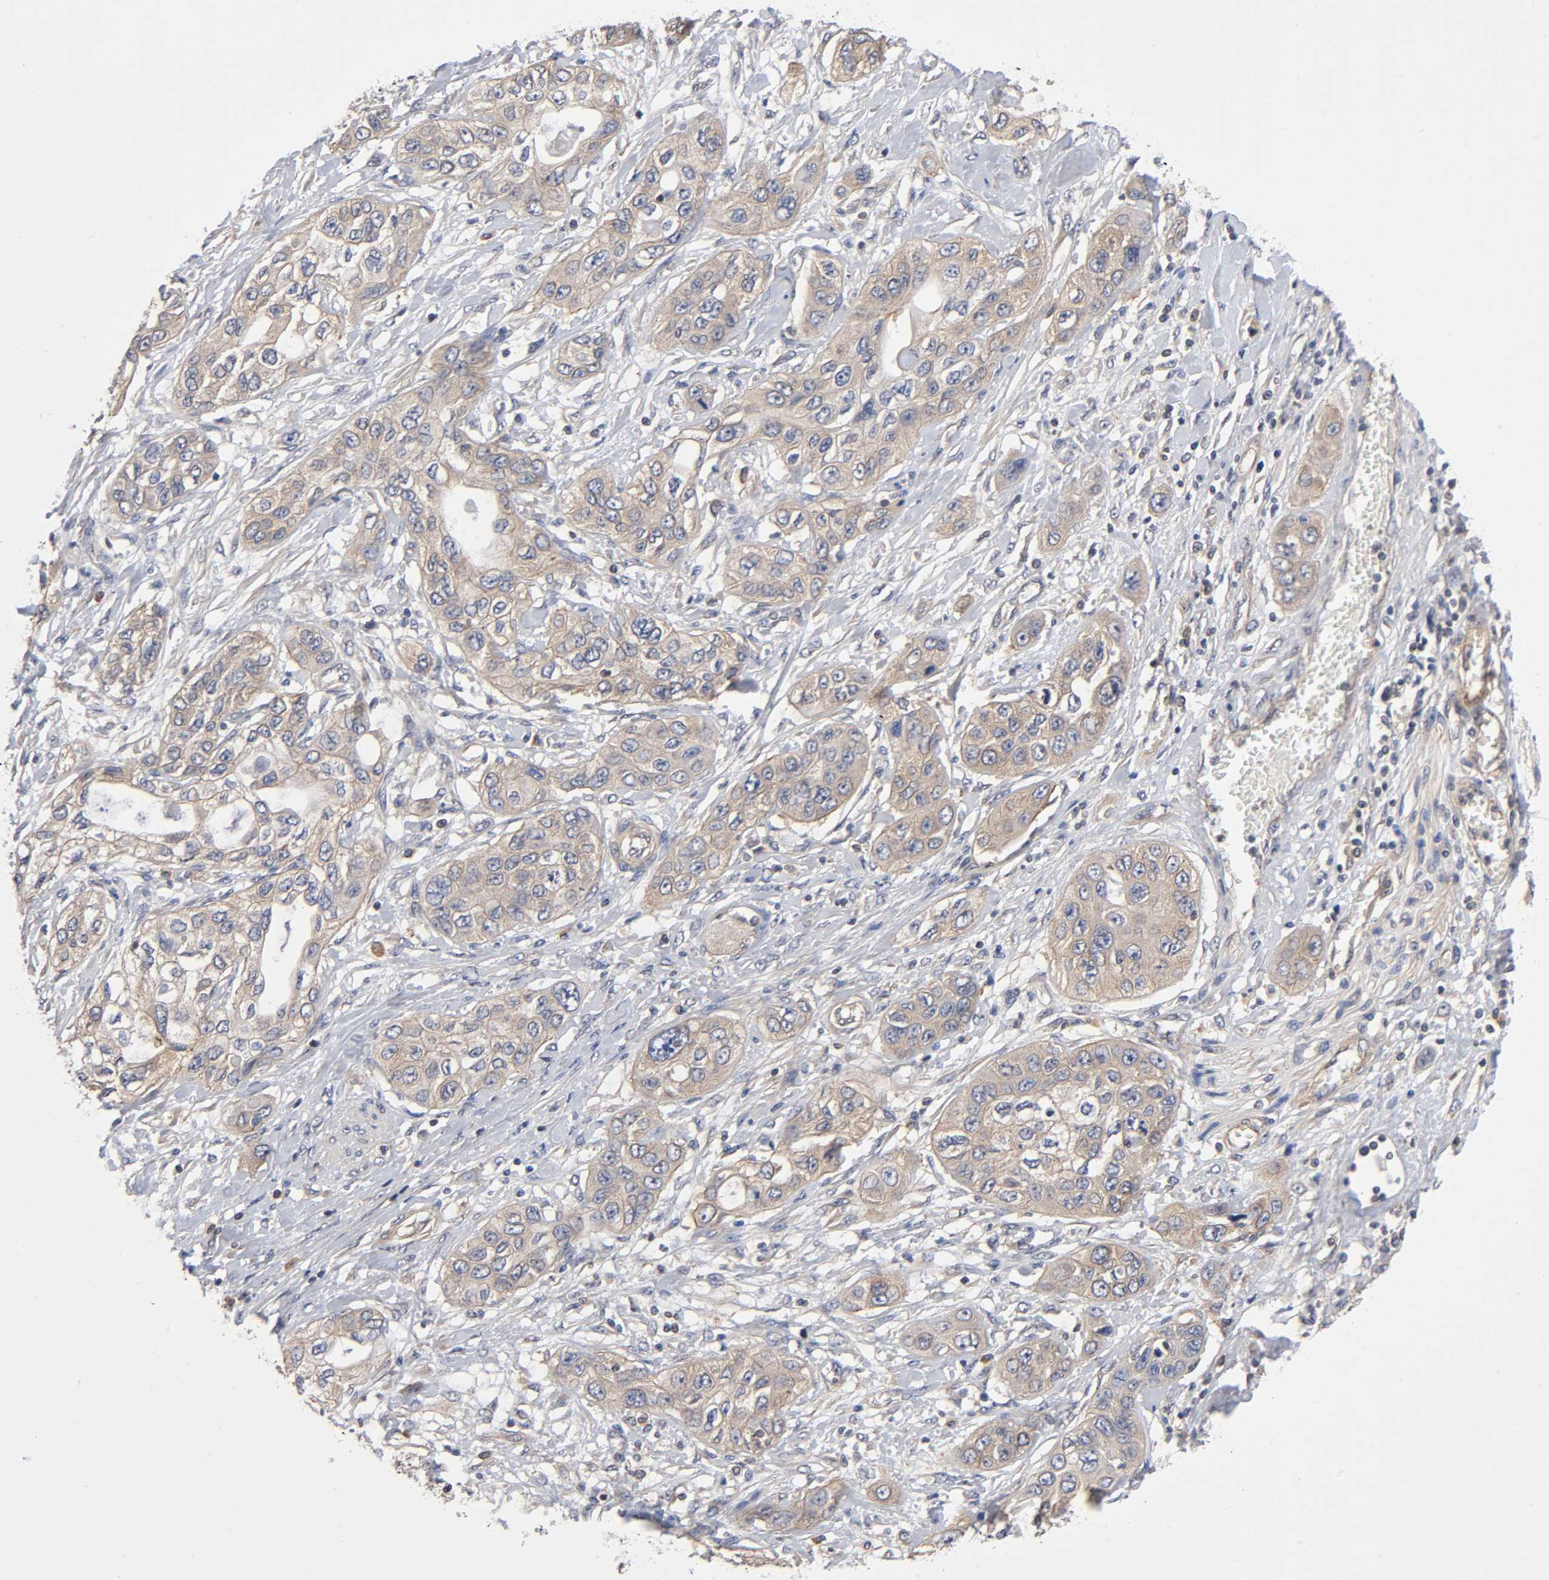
{"staining": {"intensity": "weak", "quantity": ">75%", "location": "cytoplasmic/membranous"}, "tissue": "pancreatic cancer", "cell_type": "Tumor cells", "image_type": "cancer", "snomed": [{"axis": "morphology", "description": "Adenocarcinoma, NOS"}, {"axis": "topography", "description": "Pancreas"}], "caption": "Adenocarcinoma (pancreatic) was stained to show a protein in brown. There is low levels of weak cytoplasmic/membranous staining in approximately >75% of tumor cells.", "gene": "STRN3", "patient": {"sex": "female", "age": 70}}